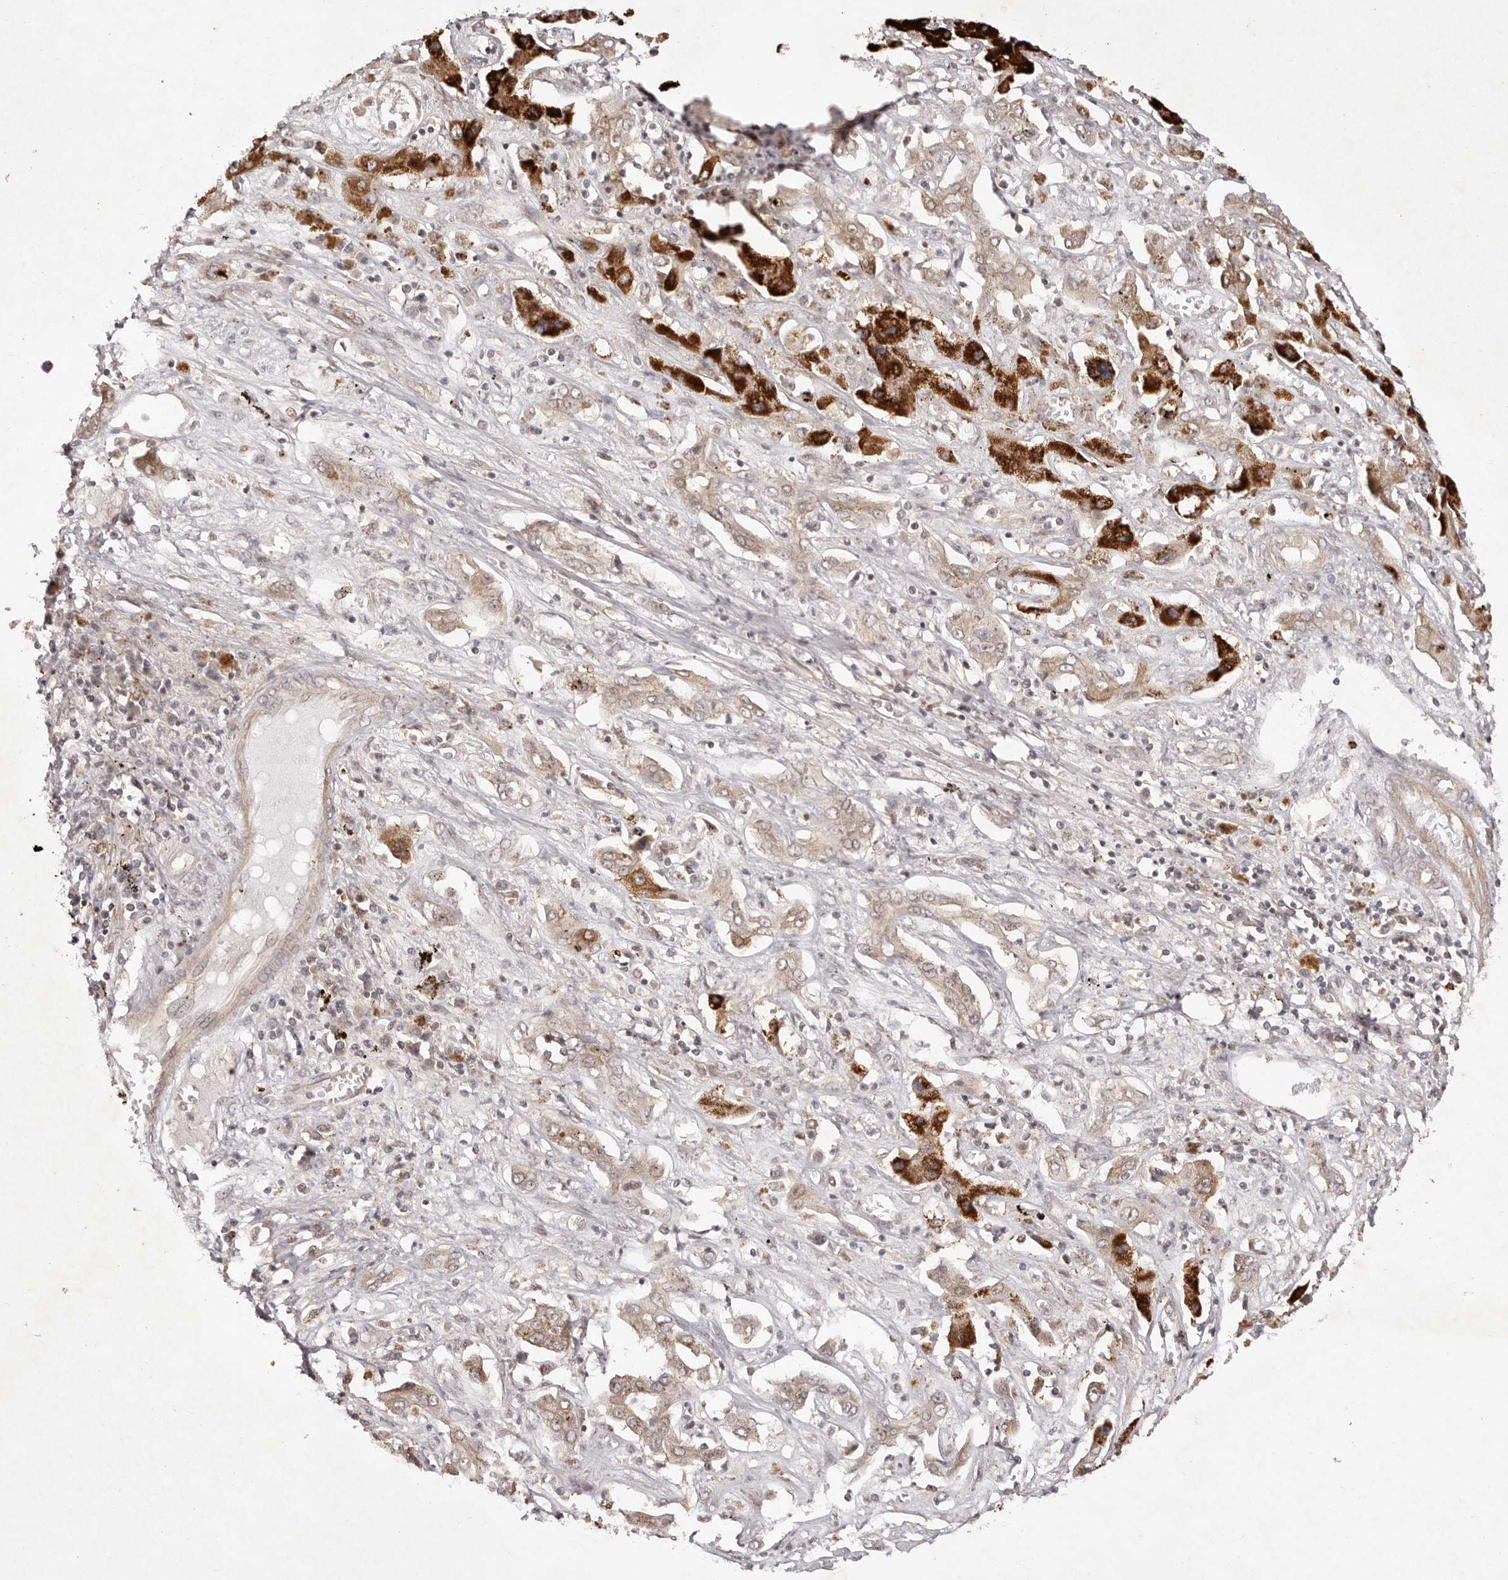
{"staining": {"intensity": "moderate", "quantity": ">75%", "location": "cytoplasmic/membranous"}, "tissue": "liver cancer", "cell_type": "Tumor cells", "image_type": "cancer", "snomed": [{"axis": "morphology", "description": "Cholangiocarcinoma"}, {"axis": "topography", "description": "Liver"}], "caption": "Immunohistochemical staining of liver cancer reveals medium levels of moderate cytoplasmic/membranous staining in about >75% of tumor cells.", "gene": "BUD31", "patient": {"sex": "male", "age": 67}}